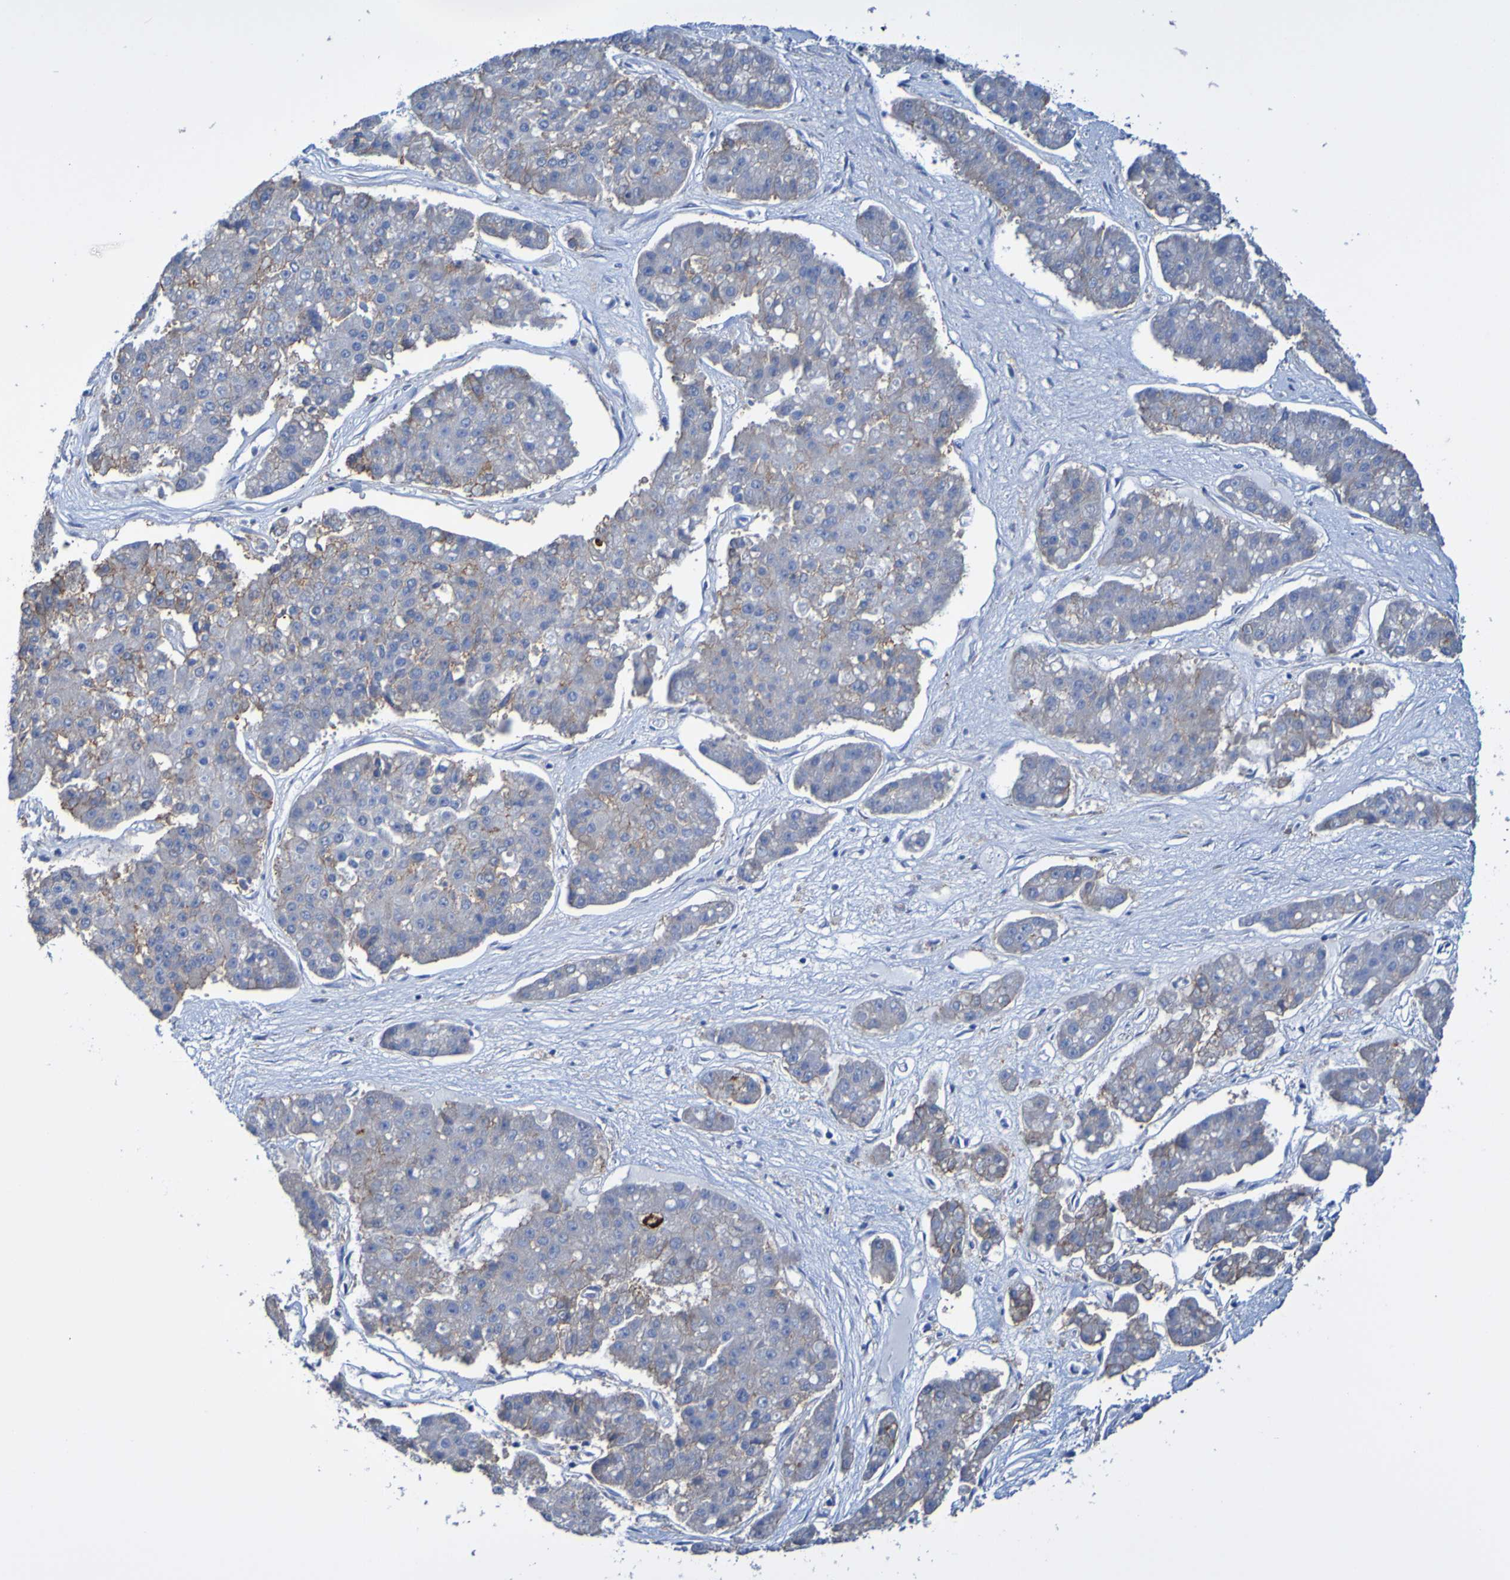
{"staining": {"intensity": "moderate", "quantity": "<25%", "location": "cytoplasmic/membranous"}, "tissue": "pancreatic cancer", "cell_type": "Tumor cells", "image_type": "cancer", "snomed": [{"axis": "morphology", "description": "Adenocarcinoma, NOS"}, {"axis": "topography", "description": "Pancreas"}], "caption": "Approximately <25% of tumor cells in adenocarcinoma (pancreatic) exhibit moderate cytoplasmic/membranous protein staining as visualized by brown immunohistochemical staining.", "gene": "SLC3A2", "patient": {"sex": "male", "age": 50}}